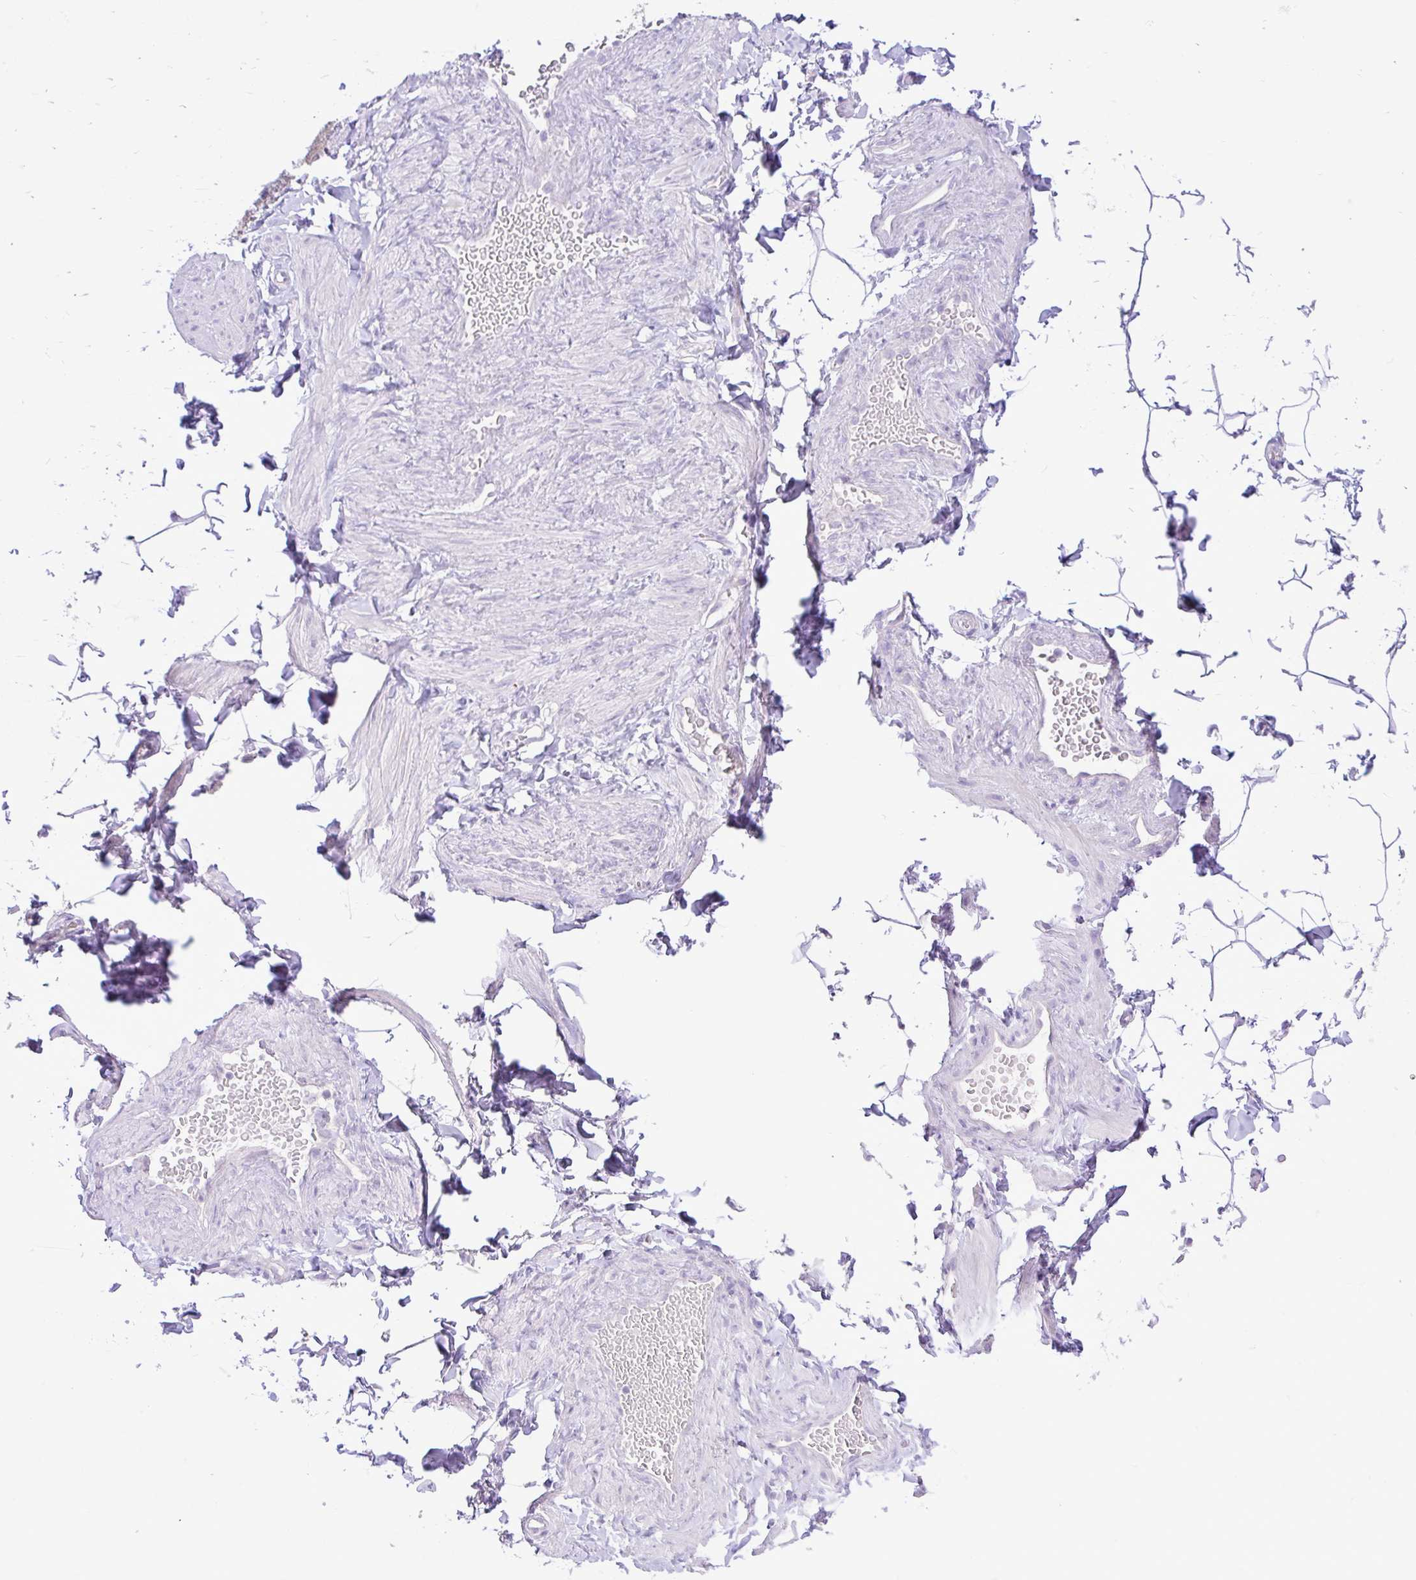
{"staining": {"intensity": "negative", "quantity": "none", "location": "none"}, "tissue": "adipose tissue", "cell_type": "Adipocytes", "image_type": "normal", "snomed": [{"axis": "morphology", "description": "Normal tissue, NOS"}, {"axis": "topography", "description": "Soft tissue"}, {"axis": "topography", "description": "Adipose tissue"}, {"axis": "topography", "description": "Vascular tissue"}, {"axis": "topography", "description": "Peripheral nerve tissue"}], "caption": "Immunohistochemical staining of unremarkable adipose tissue demonstrates no significant positivity in adipocytes. (Brightfield microscopy of DAB immunohistochemistry at high magnification).", "gene": "ZNF101", "patient": {"sex": "male", "age": 29}}